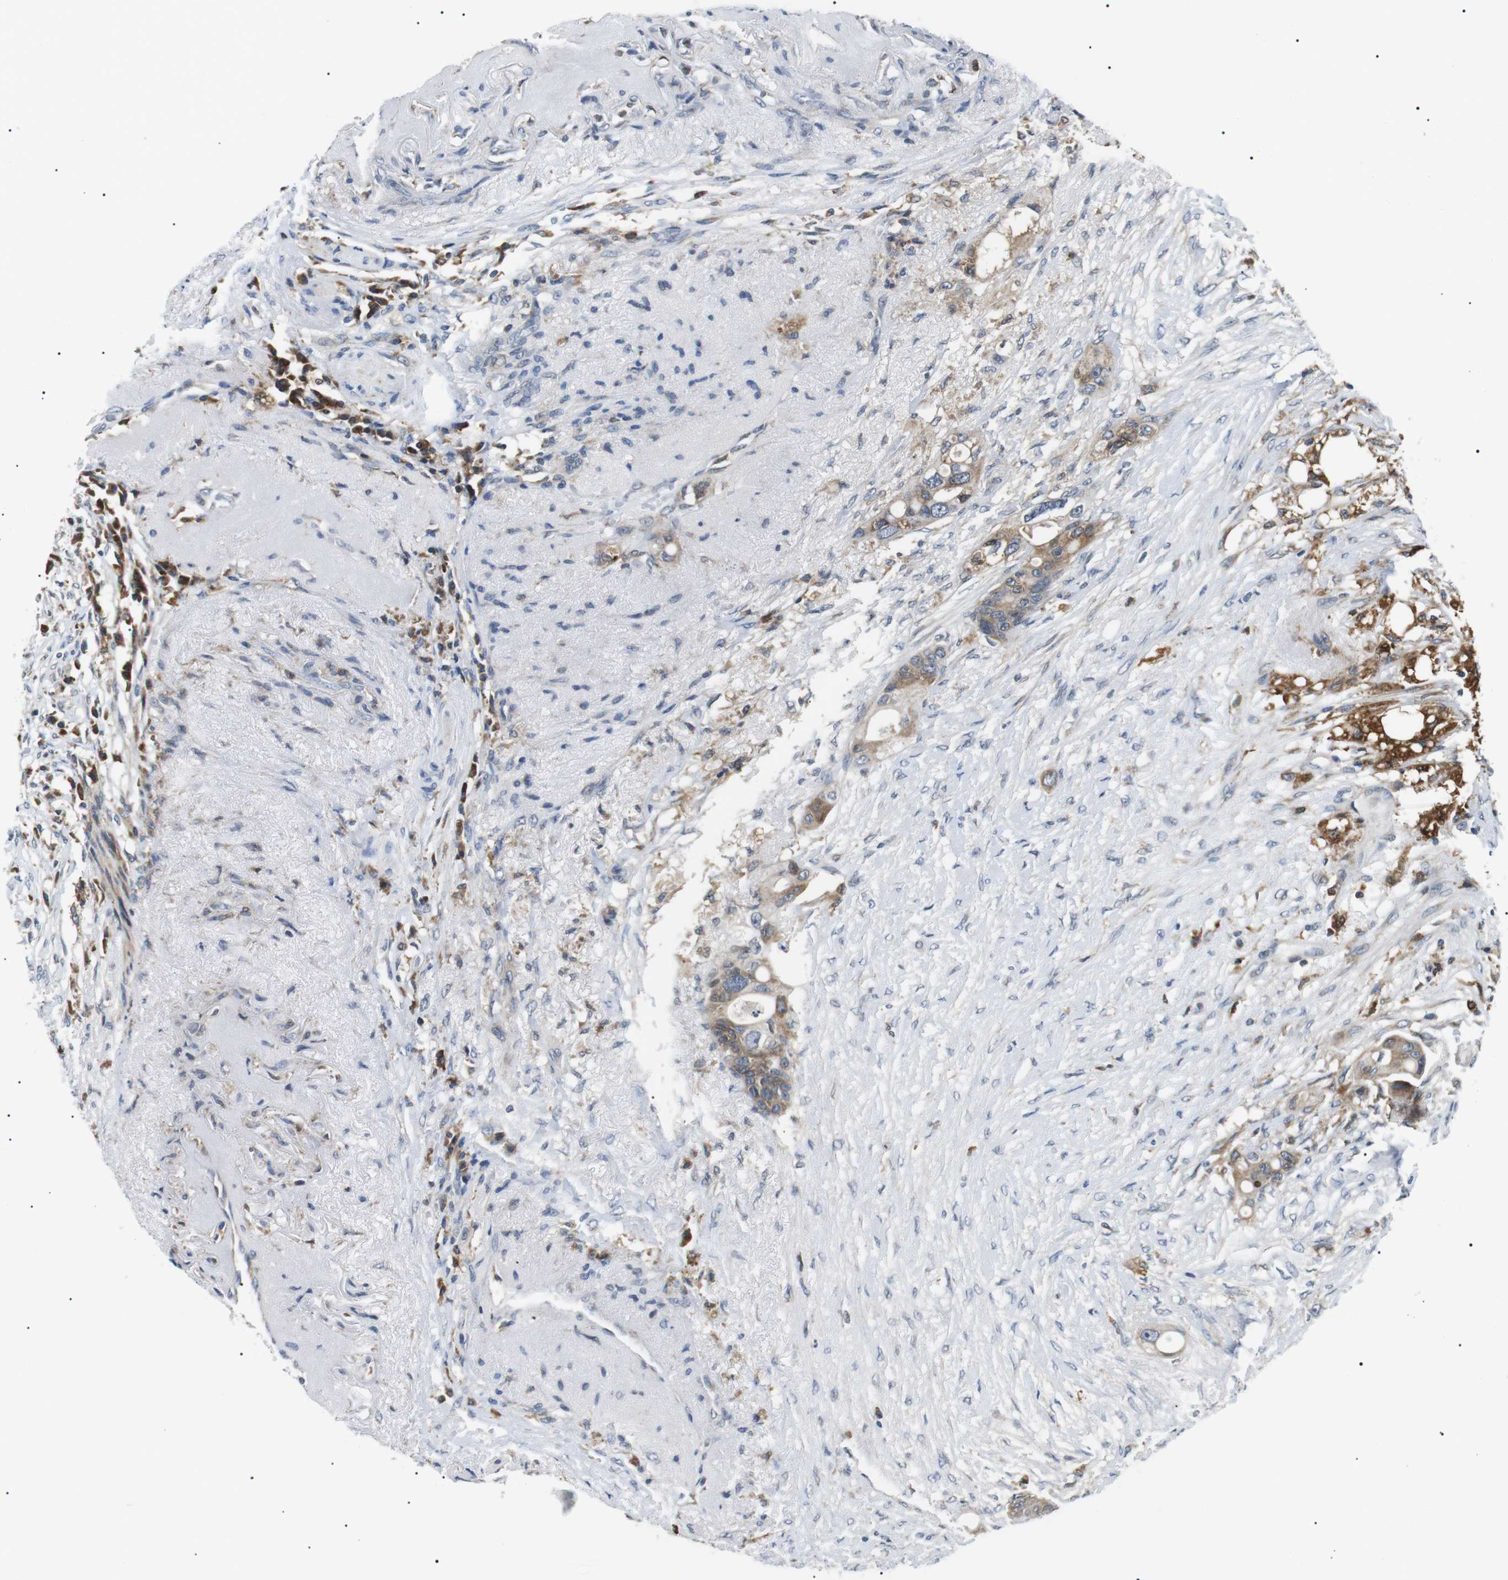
{"staining": {"intensity": "moderate", "quantity": ">75%", "location": "cytoplasmic/membranous"}, "tissue": "colorectal cancer", "cell_type": "Tumor cells", "image_type": "cancer", "snomed": [{"axis": "morphology", "description": "Adenocarcinoma, NOS"}, {"axis": "topography", "description": "Colon"}], "caption": "Immunohistochemistry staining of colorectal adenocarcinoma, which demonstrates medium levels of moderate cytoplasmic/membranous staining in approximately >75% of tumor cells indicating moderate cytoplasmic/membranous protein positivity. The staining was performed using DAB (brown) for protein detection and nuclei were counterstained in hematoxylin (blue).", "gene": "RAB9A", "patient": {"sex": "female", "age": 57}}